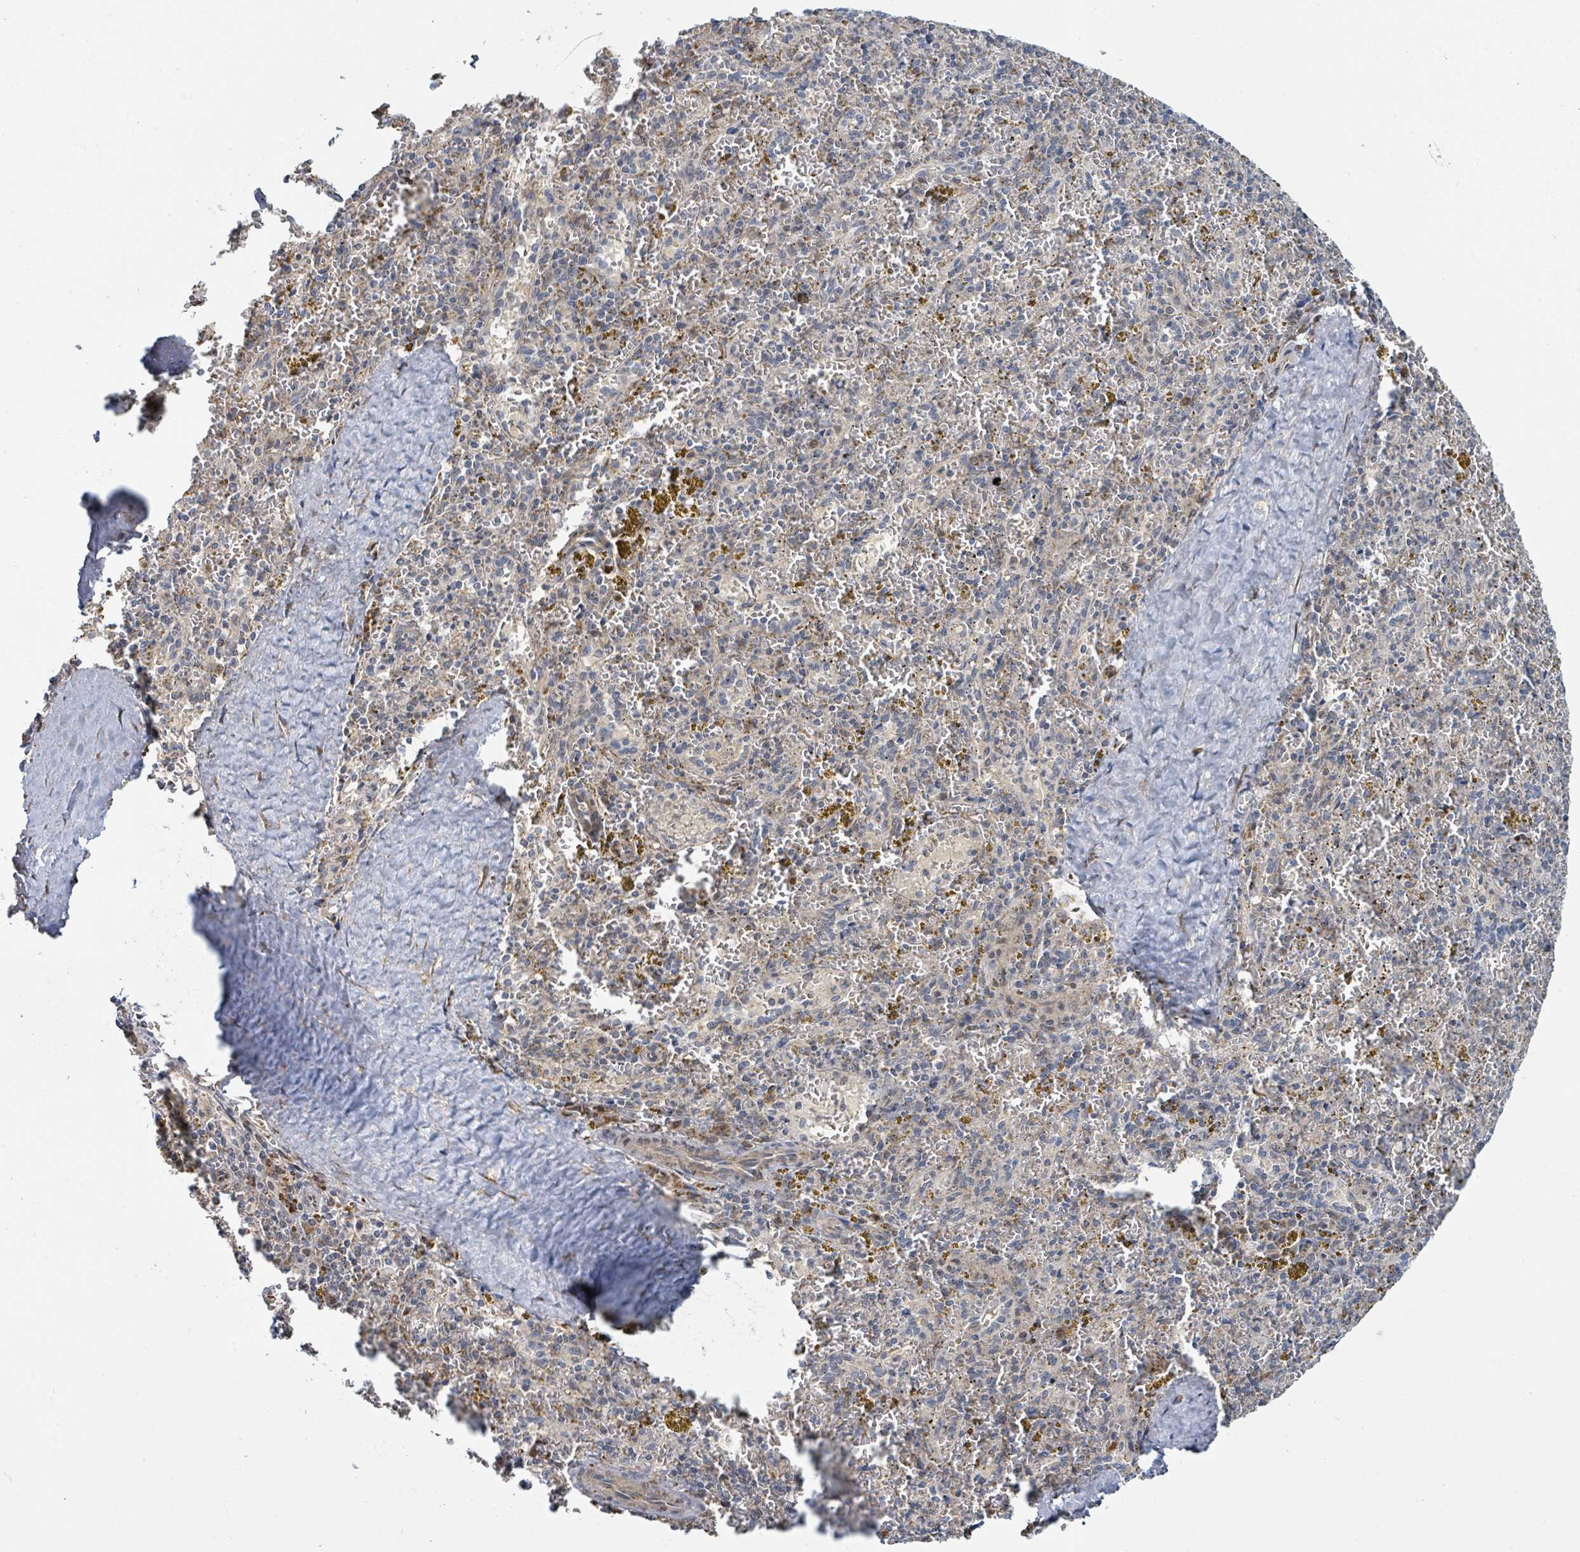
{"staining": {"intensity": "negative", "quantity": "none", "location": "none"}, "tissue": "spleen", "cell_type": "Cells in red pulp", "image_type": "normal", "snomed": [{"axis": "morphology", "description": "Normal tissue, NOS"}, {"axis": "topography", "description": "Spleen"}], "caption": "This is an immunohistochemistry (IHC) histopathology image of normal human spleen. There is no expression in cells in red pulp.", "gene": "PSMB7", "patient": {"sex": "male", "age": 57}}